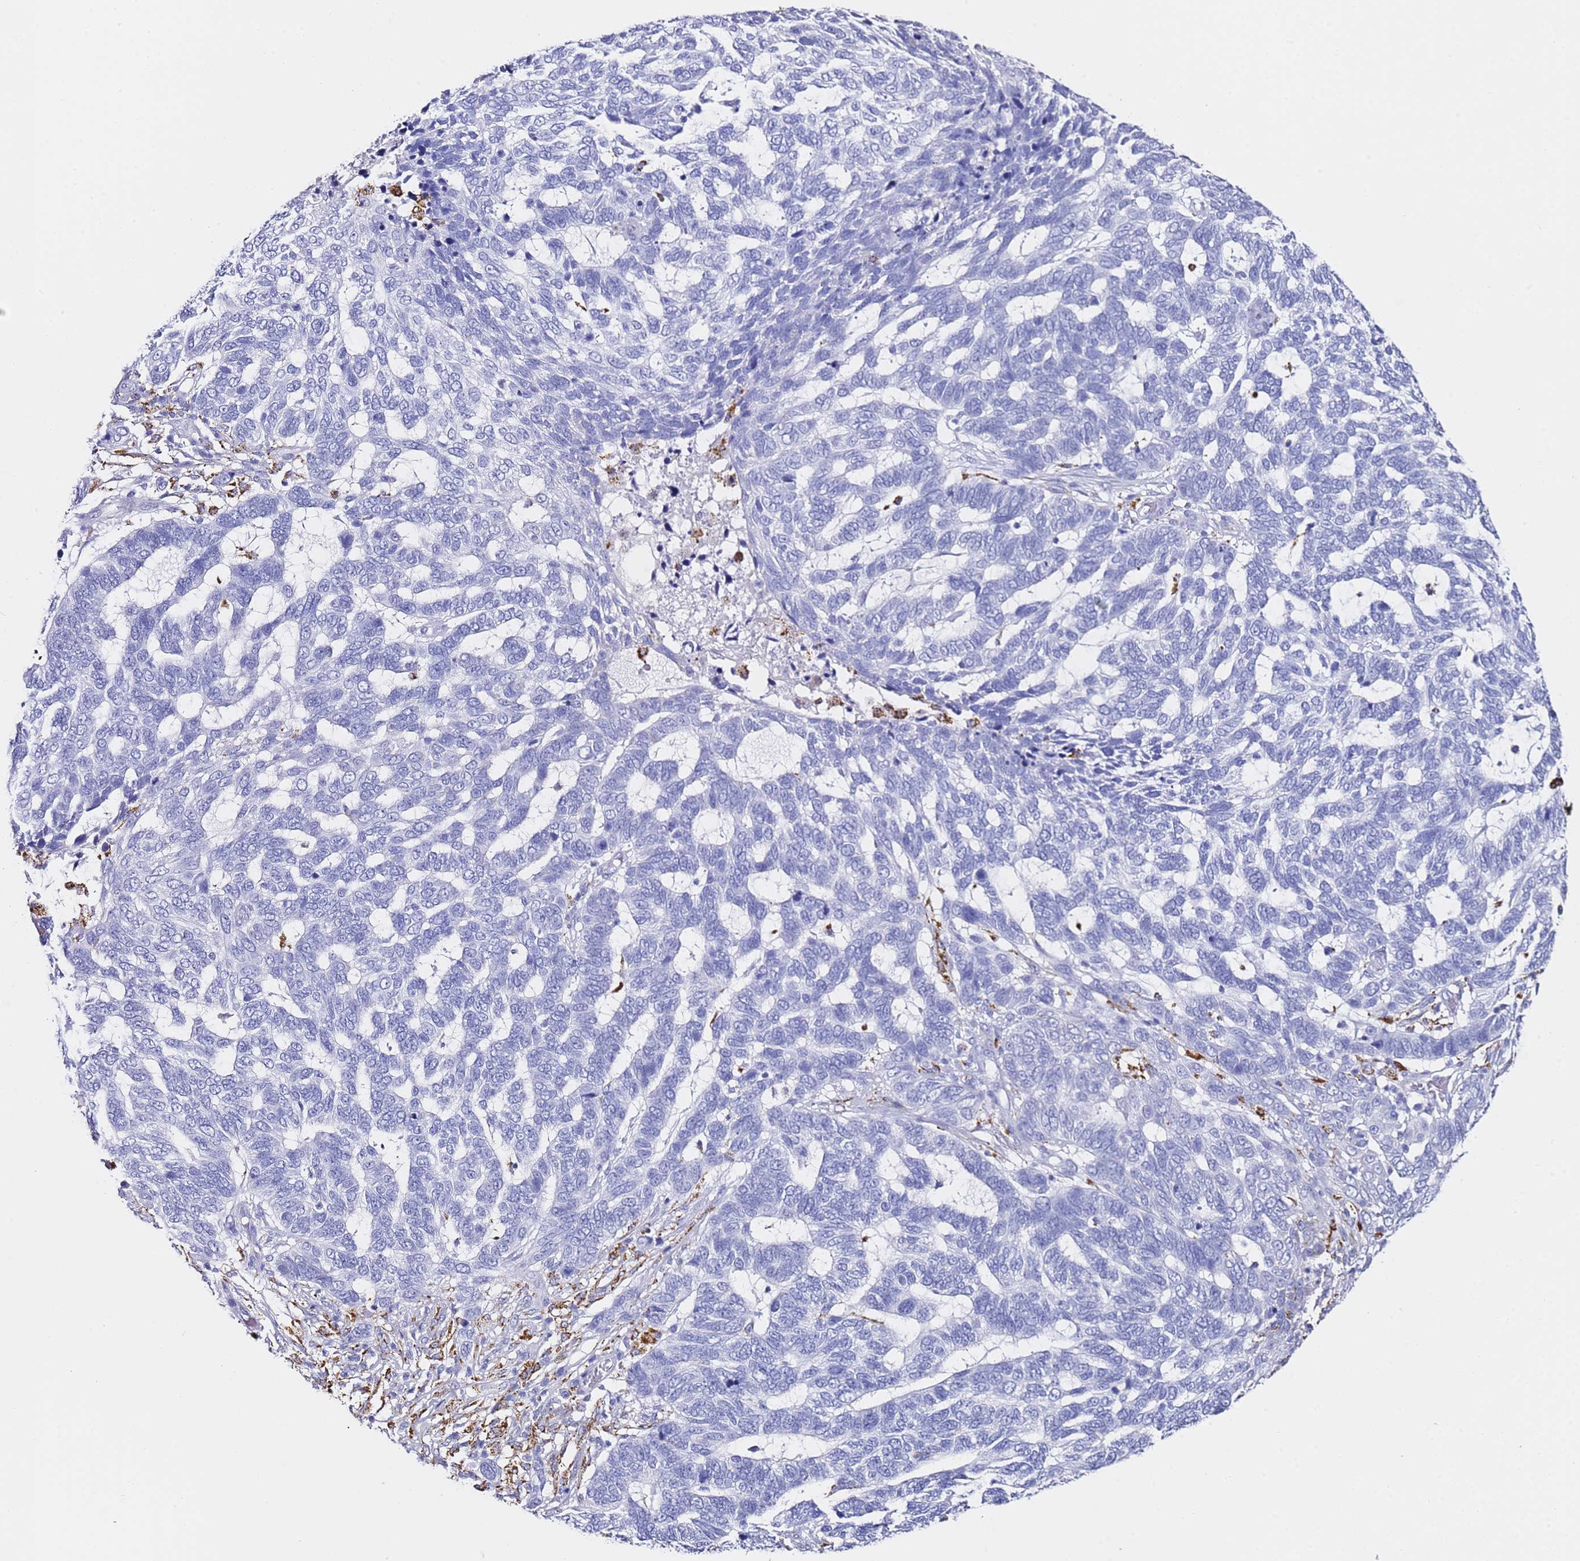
{"staining": {"intensity": "negative", "quantity": "none", "location": "none"}, "tissue": "skin cancer", "cell_type": "Tumor cells", "image_type": "cancer", "snomed": [{"axis": "morphology", "description": "Basal cell carcinoma"}, {"axis": "topography", "description": "Skin"}], "caption": "A histopathology image of skin cancer (basal cell carcinoma) stained for a protein shows no brown staining in tumor cells.", "gene": "PTBP2", "patient": {"sex": "female", "age": 65}}